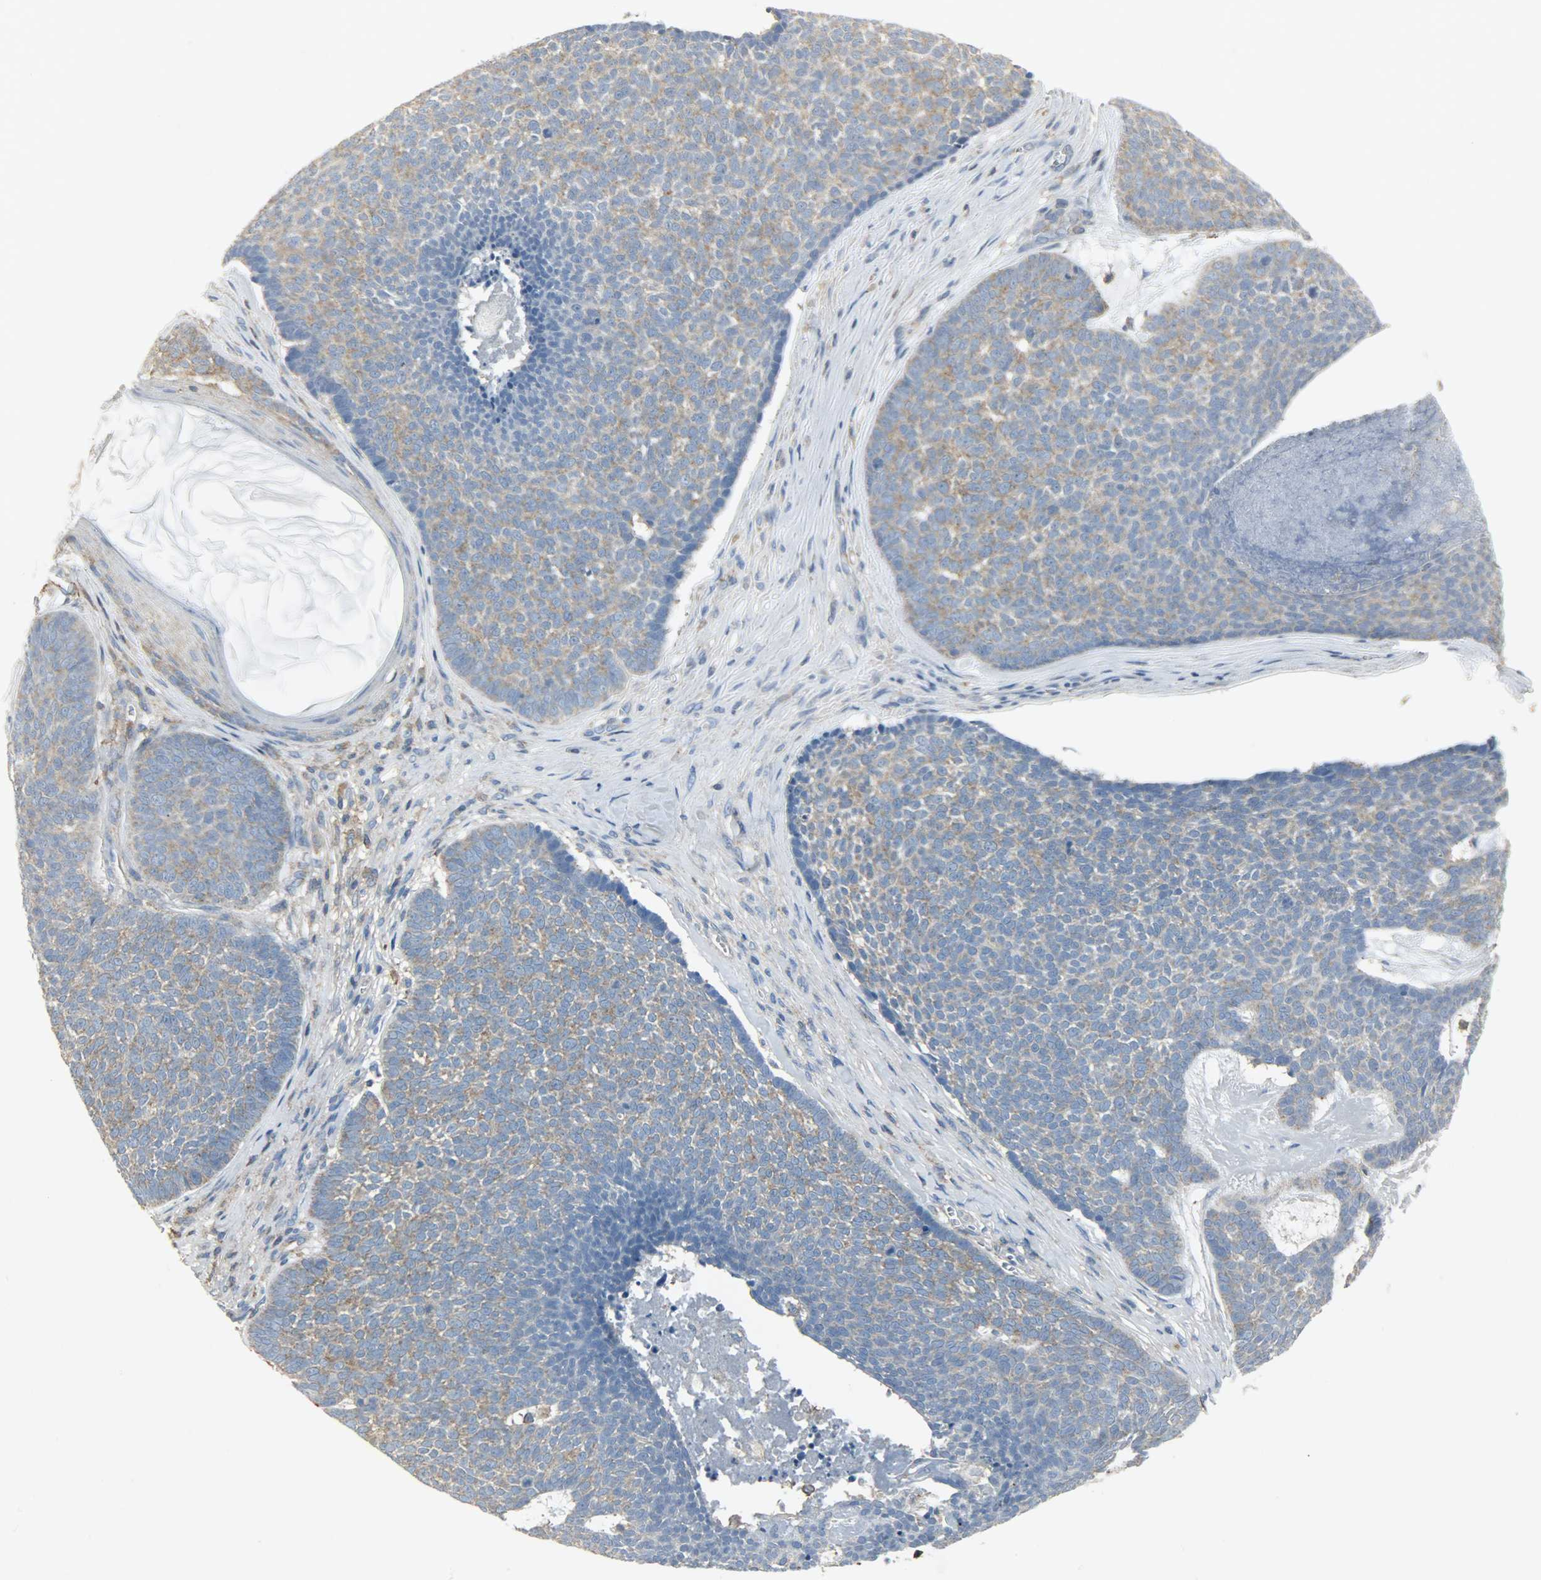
{"staining": {"intensity": "weak", "quantity": ">75%", "location": "cytoplasmic/membranous"}, "tissue": "skin cancer", "cell_type": "Tumor cells", "image_type": "cancer", "snomed": [{"axis": "morphology", "description": "Basal cell carcinoma"}, {"axis": "topography", "description": "Skin"}], "caption": "This histopathology image reveals immunohistochemistry (IHC) staining of human skin cancer, with low weak cytoplasmic/membranous staining in about >75% of tumor cells.", "gene": "DNAJA4", "patient": {"sex": "male", "age": 84}}